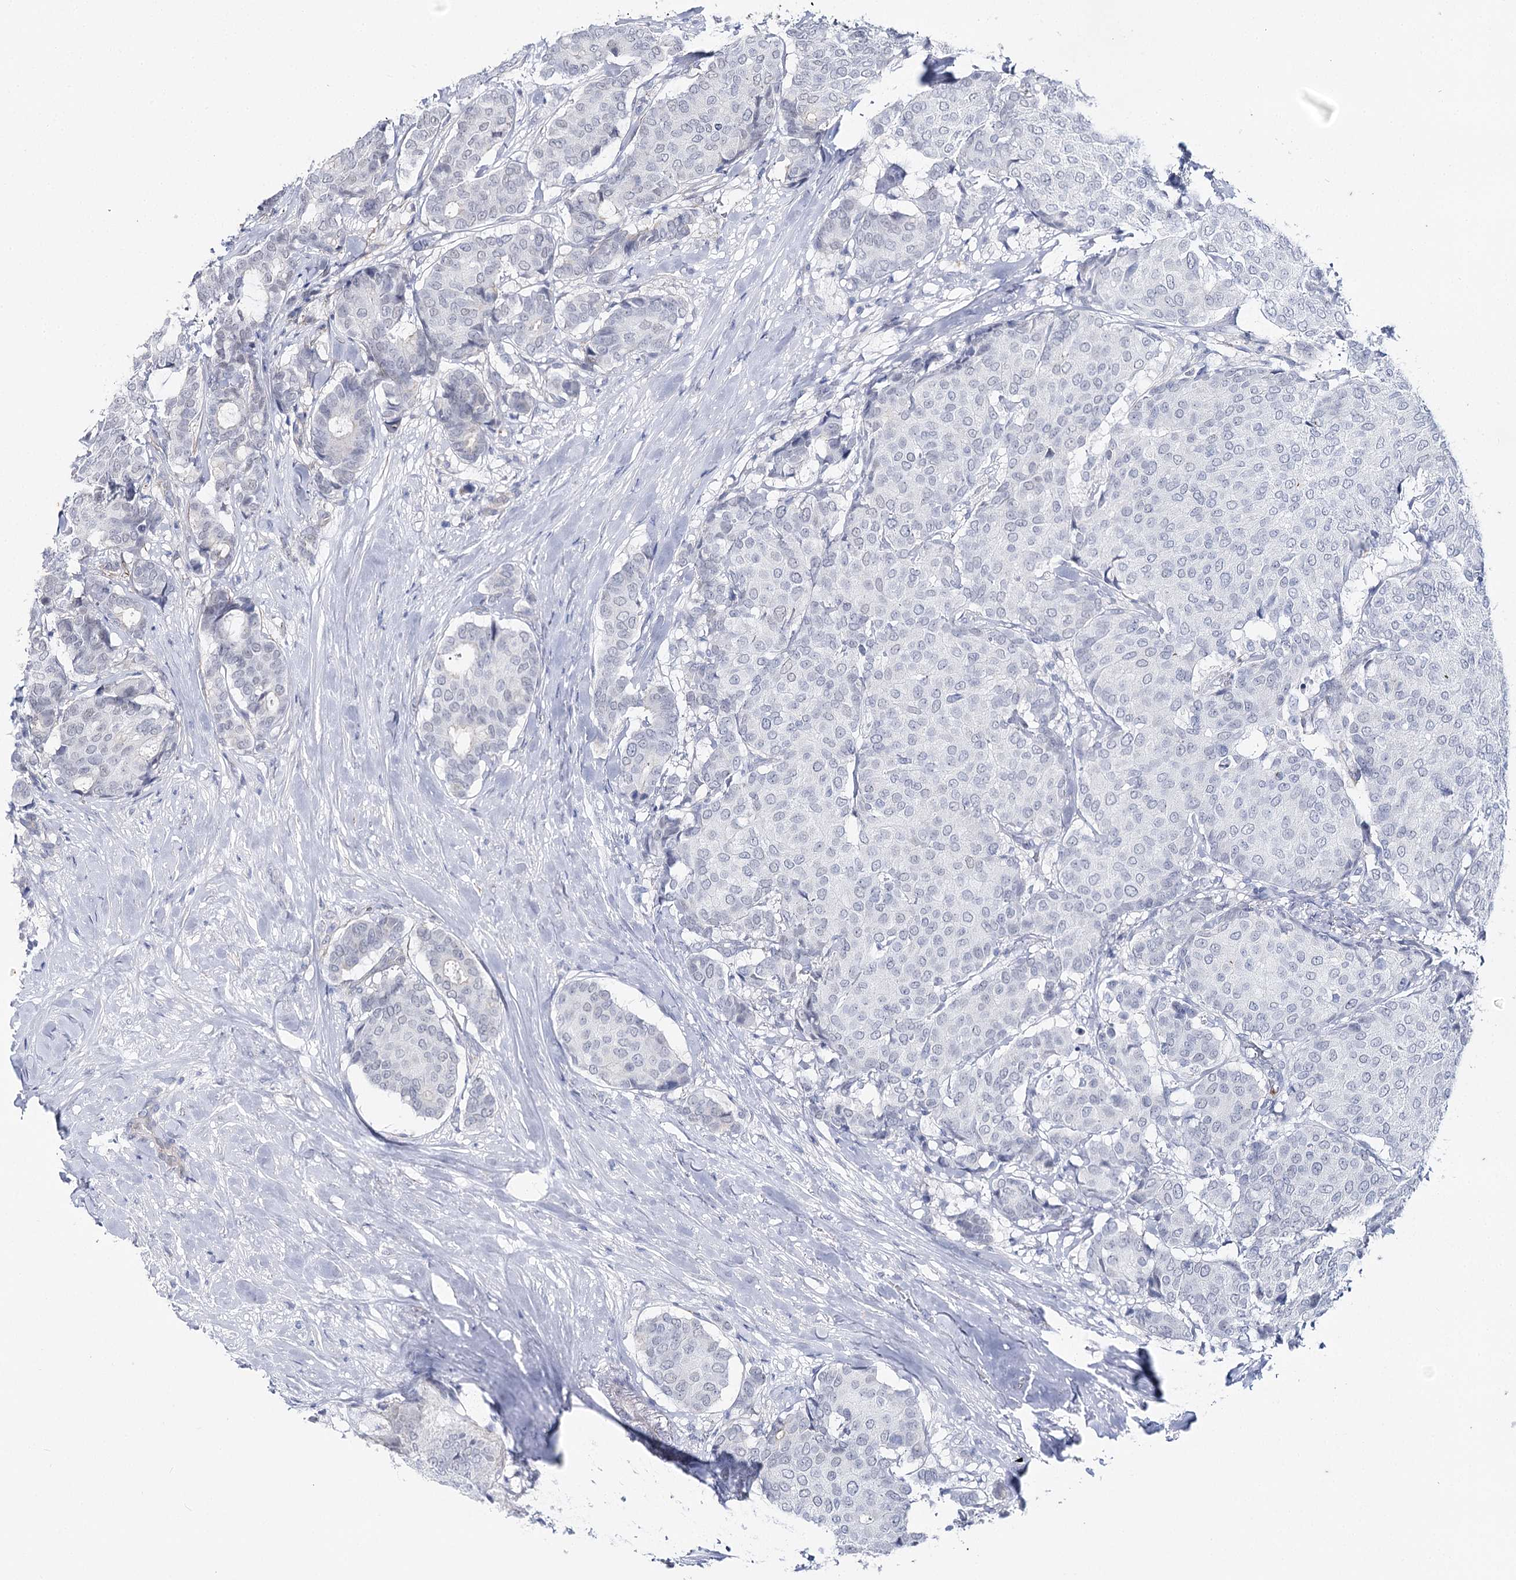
{"staining": {"intensity": "negative", "quantity": "none", "location": "none"}, "tissue": "breast cancer", "cell_type": "Tumor cells", "image_type": "cancer", "snomed": [{"axis": "morphology", "description": "Duct carcinoma"}, {"axis": "topography", "description": "Breast"}], "caption": "Immunohistochemistry photomicrograph of invasive ductal carcinoma (breast) stained for a protein (brown), which demonstrates no expression in tumor cells. Brightfield microscopy of immunohistochemistry (IHC) stained with DAB (3,3'-diaminobenzidine) (brown) and hematoxylin (blue), captured at high magnification.", "gene": "AGXT2", "patient": {"sex": "female", "age": 75}}